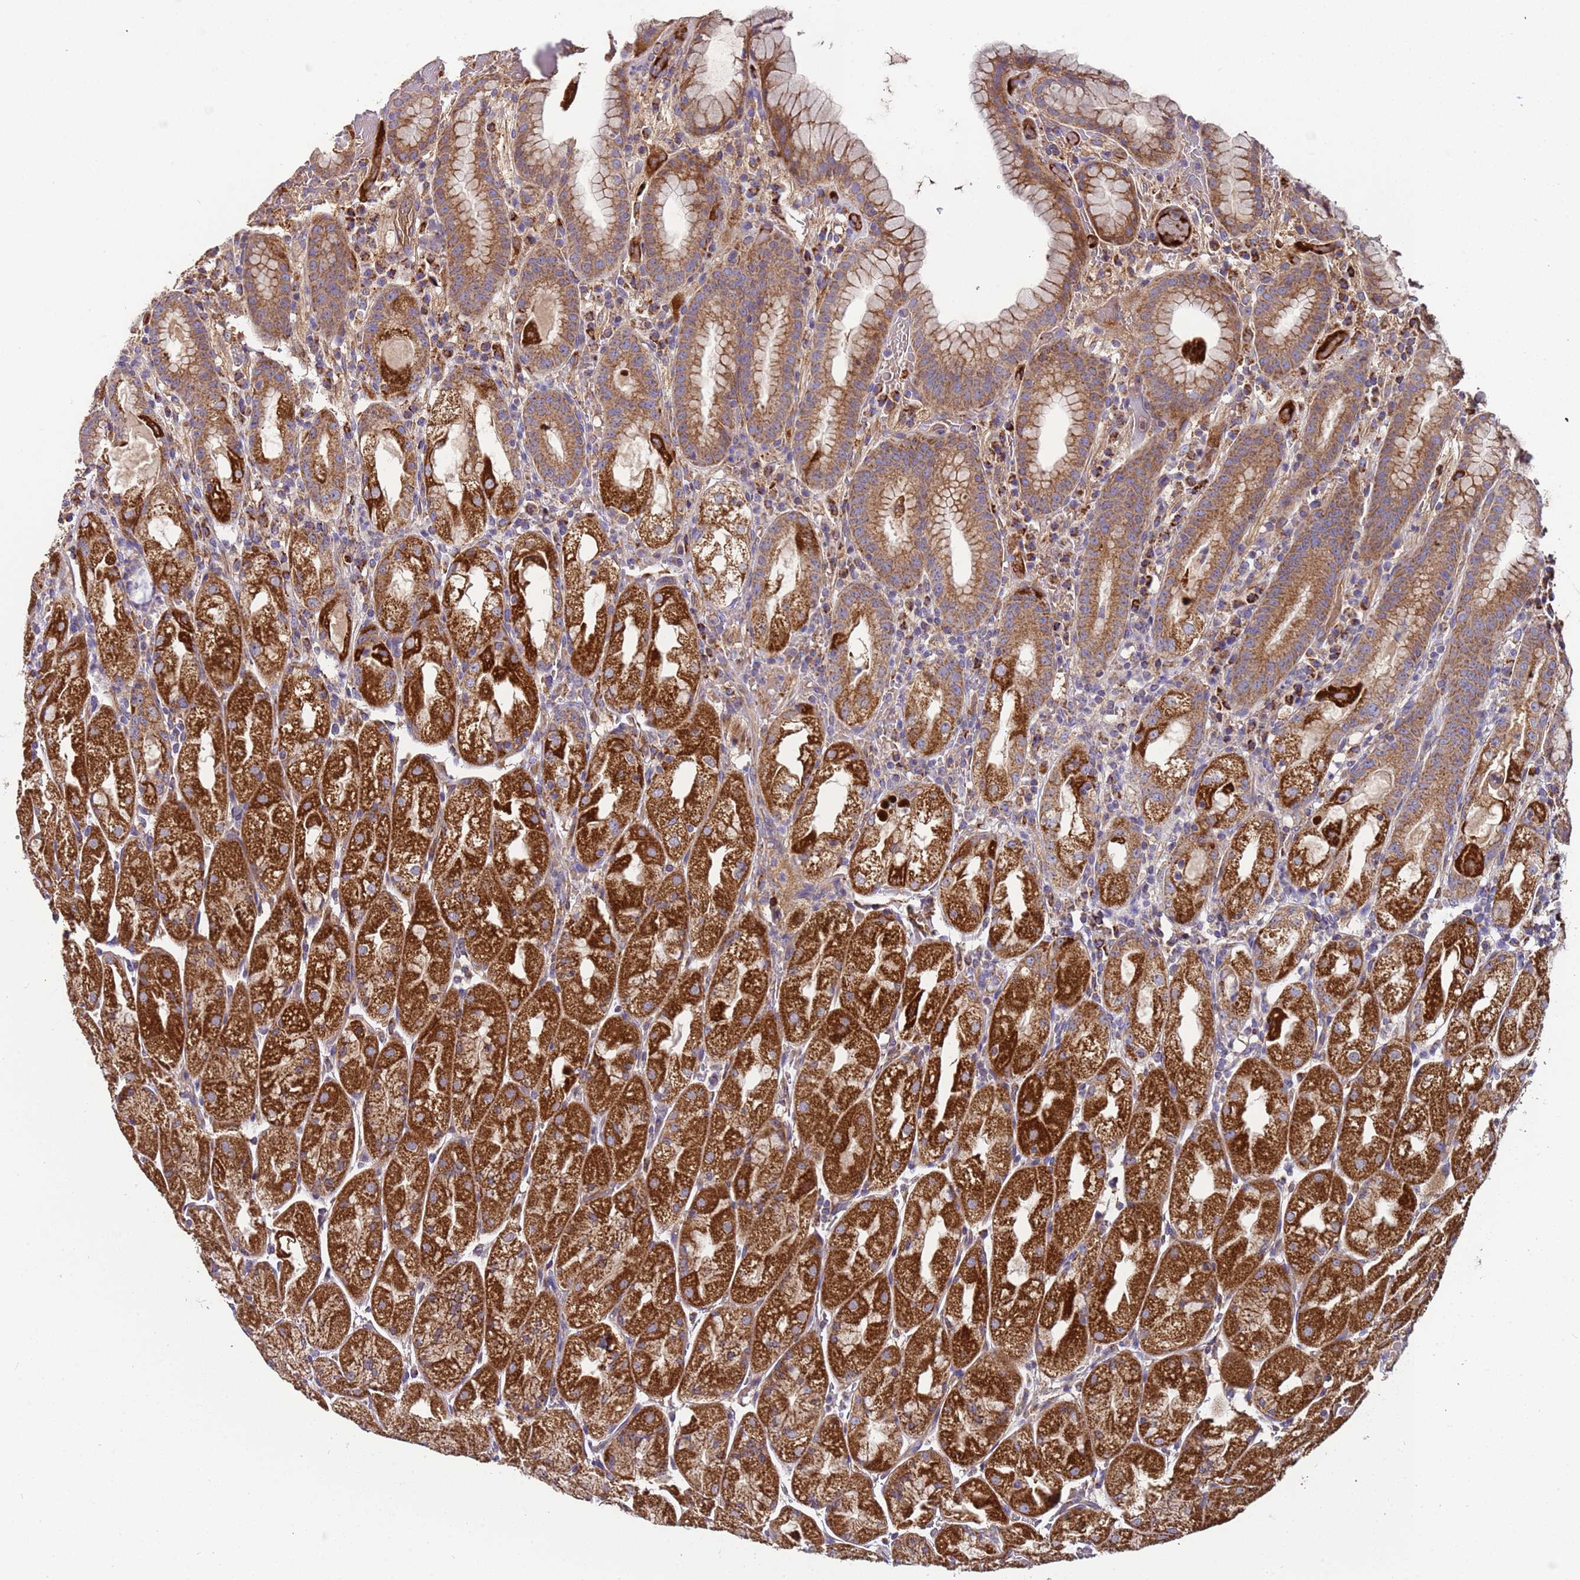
{"staining": {"intensity": "strong", "quantity": ">75%", "location": "cytoplasmic/membranous"}, "tissue": "stomach", "cell_type": "Glandular cells", "image_type": "normal", "snomed": [{"axis": "morphology", "description": "Normal tissue, NOS"}, {"axis": "topography", "description": "Stomach, upper"}], "caption": "Stomach stained for a protein exhibits strong cytoplasmic/membranous positivity in glandular cells. Nuclei are stained in blue.", "gene": "TMEM126A", "patient": {"sex": "male", "age": 52}}